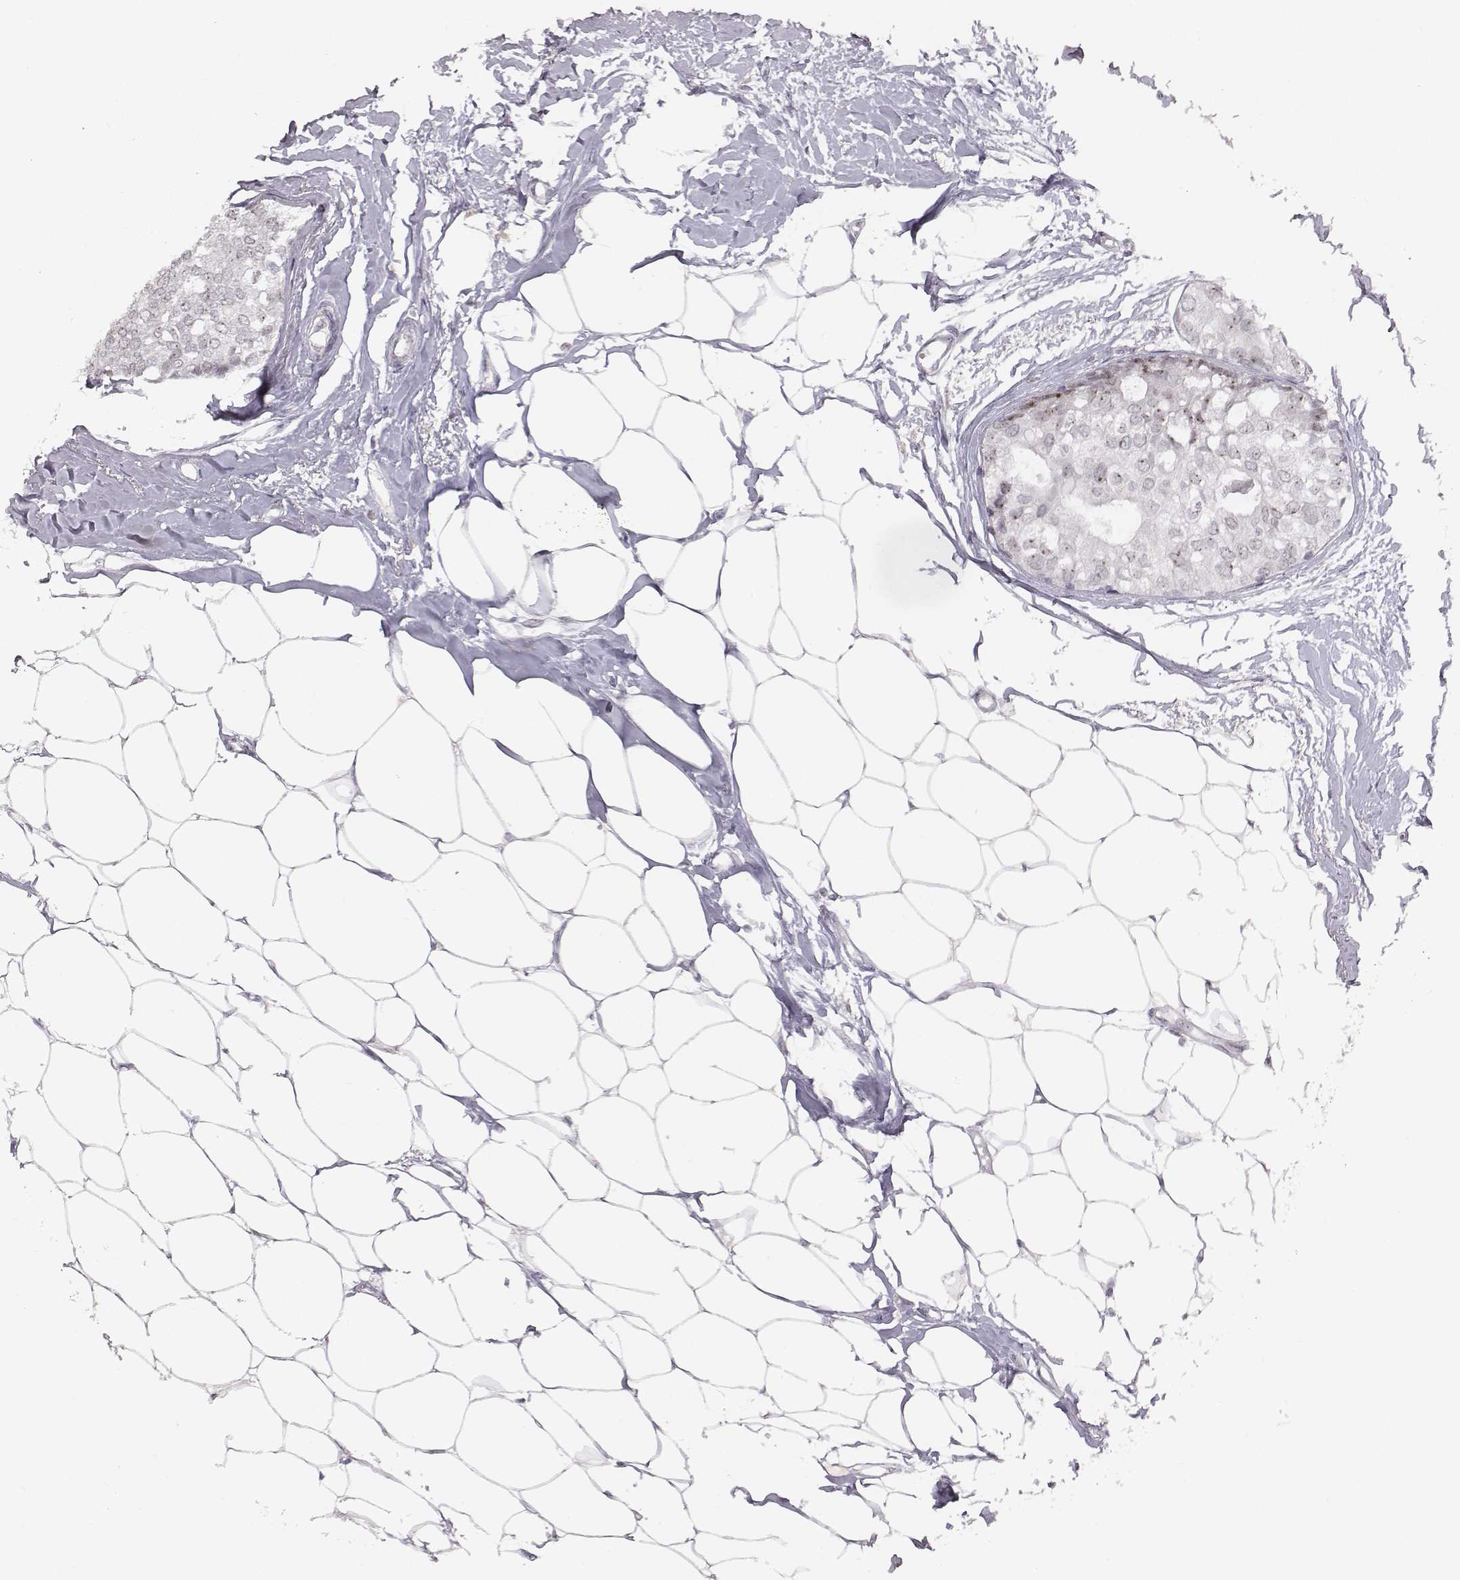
{"staining": {"intensity": "moderate", "quantity": "<25%", "location": "nuclear"}, "tissue": "breast cancer", "cell_type": "Tumor cells", "image_type": "cancer", "snomed": [{"axis": "morphology", "description": "Duct carcinoma"}, {"axis": "topography", "description": "Breast"}], "caption": "Tumor cells display low levels of moderate nuclear positivity in approximately <25% of cells in intraductal carcinoma (breast).", "gene": "NIFK", "patient": {"sex": "female", "age": 40}}